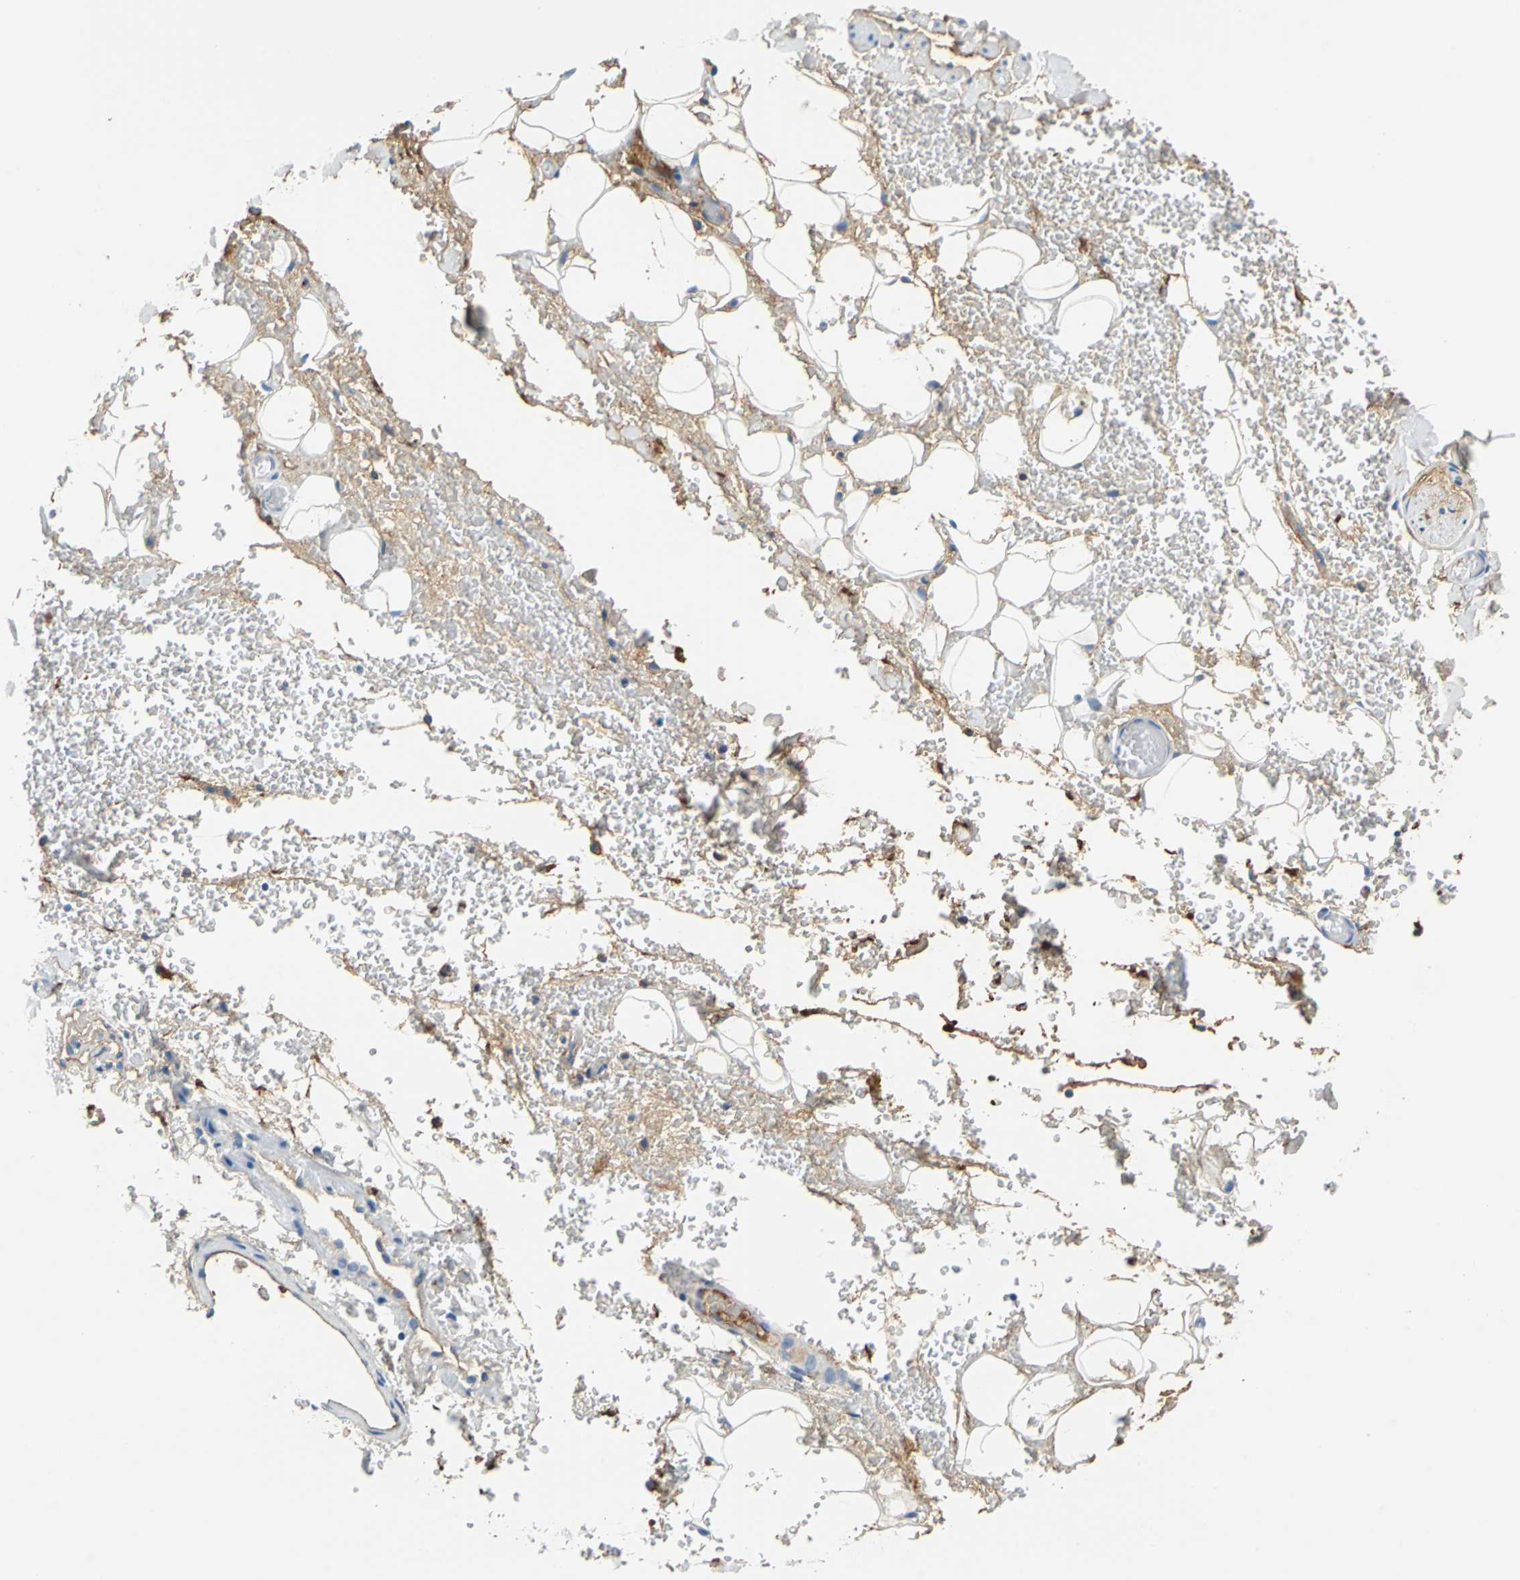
{"staining": {"intensity": "moderate", "quantity": "25%-75%", "location": "cytoplasmic/membranous"}, "tissue": "adipose tissue", "cell_type": "Adipocytes", "image_type": "normal", "snomed": [{"axis": "morphology", "description": "Normal tissue, NOS"}, {"axis": "morphology", "description": "Inflammation, NOS"}, {"axis": "topography", "description": "Breast"}], "caption": "Immunohistochemical staining of normal human adipose tissue reveals moderate cytoplasmic/membranous protein positivity in about 25%-75% of adipocytes.", "gene": "ALB", "patient": {"sex": "female", "age": 65}}